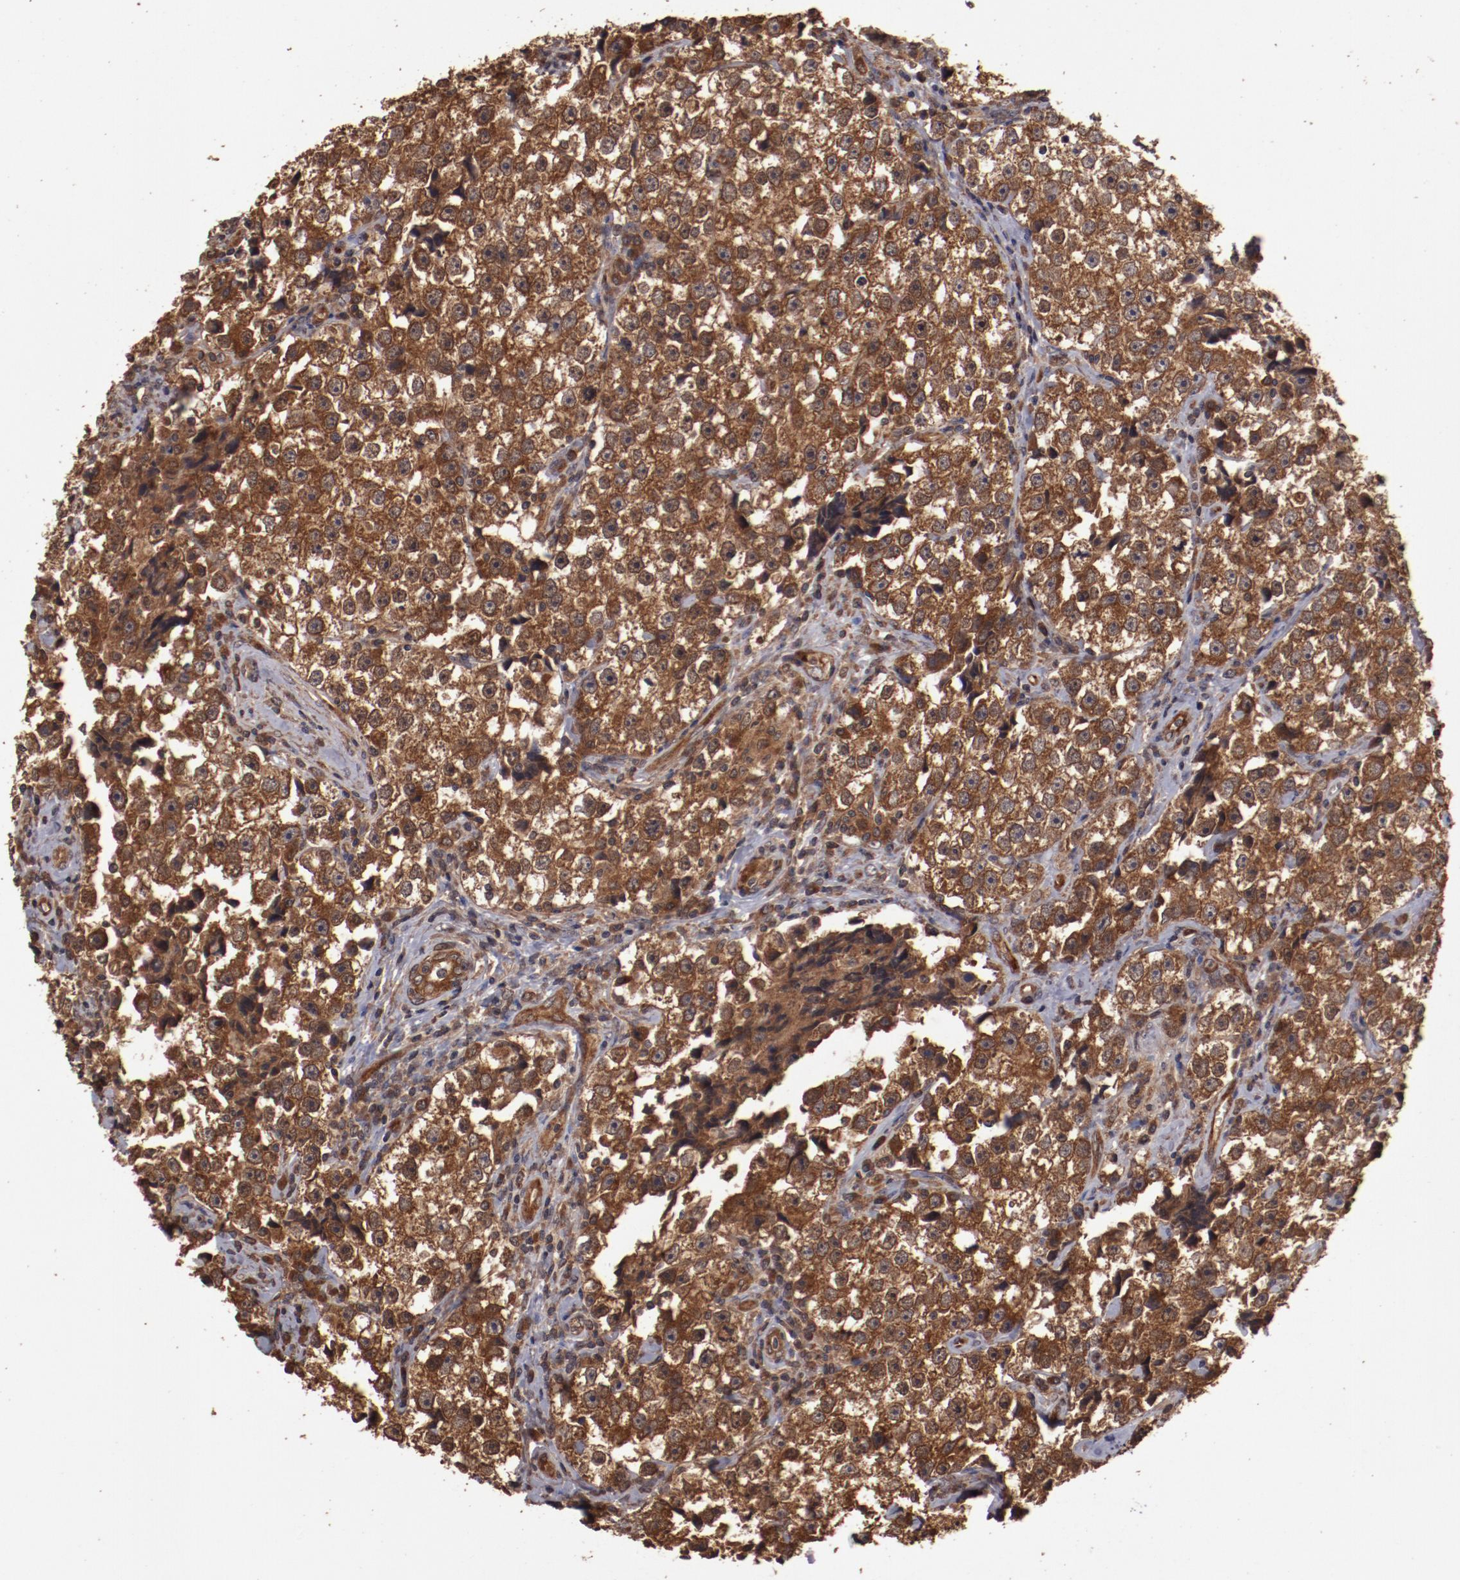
{"staining": {"intensity": "strong", "quantity": ">75%", "location": "cytoplasmic/membranous"}, "tissue": "testis cancer", "cell_type": "Tumor cells", "image_type": "cancer", "snomed": [{"axis": "morphology", "description": "Seminoma, NOS"}, {"axis": "topography", "description": "Testis"}], "caption": "Testis cancer was stained to show a protein in brown. There is high levels of strong cytoplasmic/membranous staining in approximately >75% of tumor cells. (Stains: DAB (3,3'-diaminobenzidine) in brown, nuclei in blue, Microscopy: brightfield microscopy at high magnification).", "gene": "TXNDC16", "patient": {"sex": "male", "age": 32}}